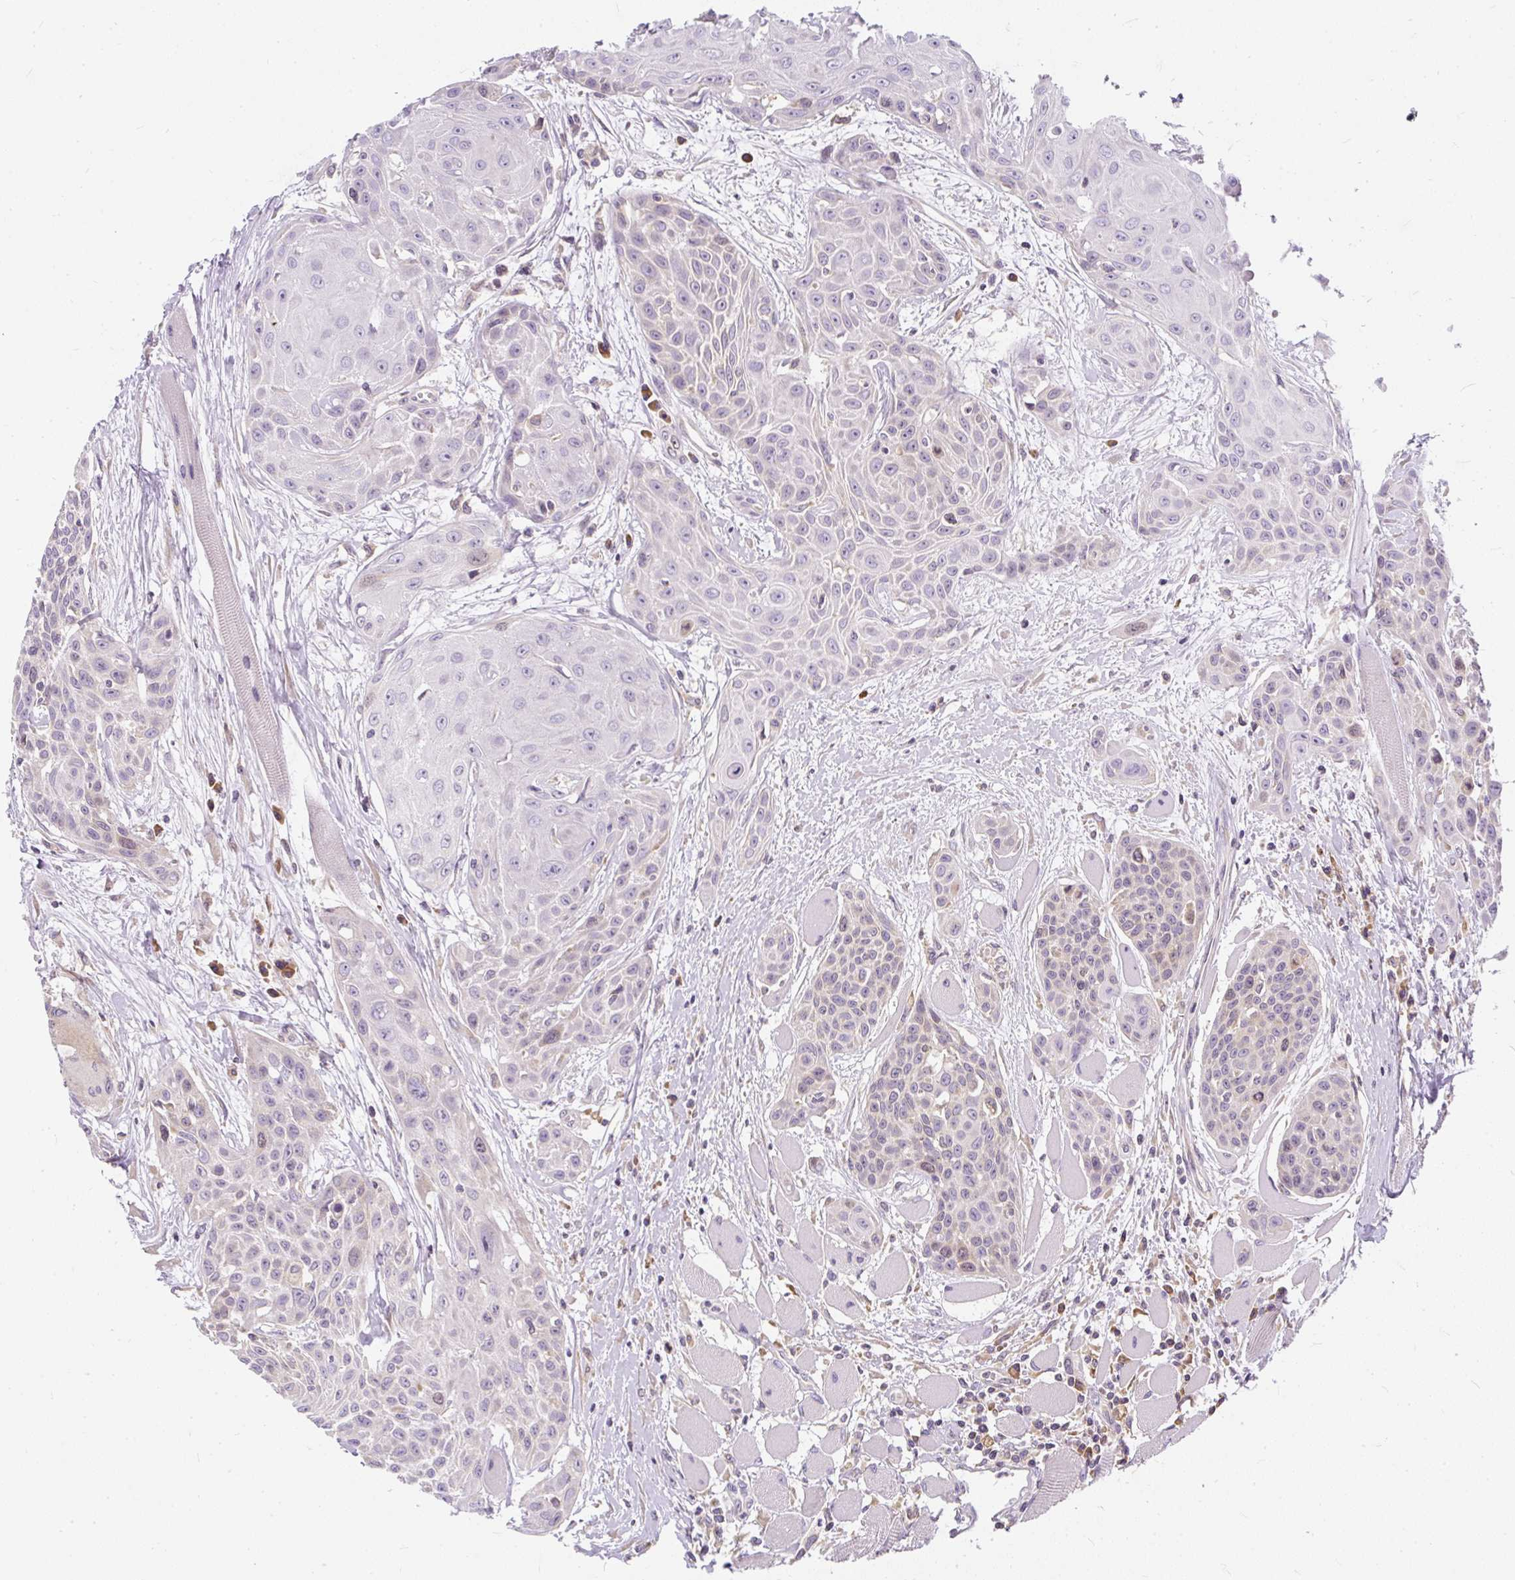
{"staining": {"intensity": "negative", "quantity": "none", "location": "none"}, "tissue": "head and neck cancer", "cell_type": "Tumor cells", "image_type": "cancer", "snomed": [{"axis": "morphology", "description": "Squamous cell carcinoma, NOS"}, {"axis": "topography", "description": "Head-Neck"}], "caption": "Immunohistochemistry (IHC) micrograph of neoplastic tissue: squamous cell carcinoma (head and neck) stained with DAB shows no significant protein positivity in tumor cells.", "gene": "CYP20A1", "patient": {"sex": "female", "age": 73}}